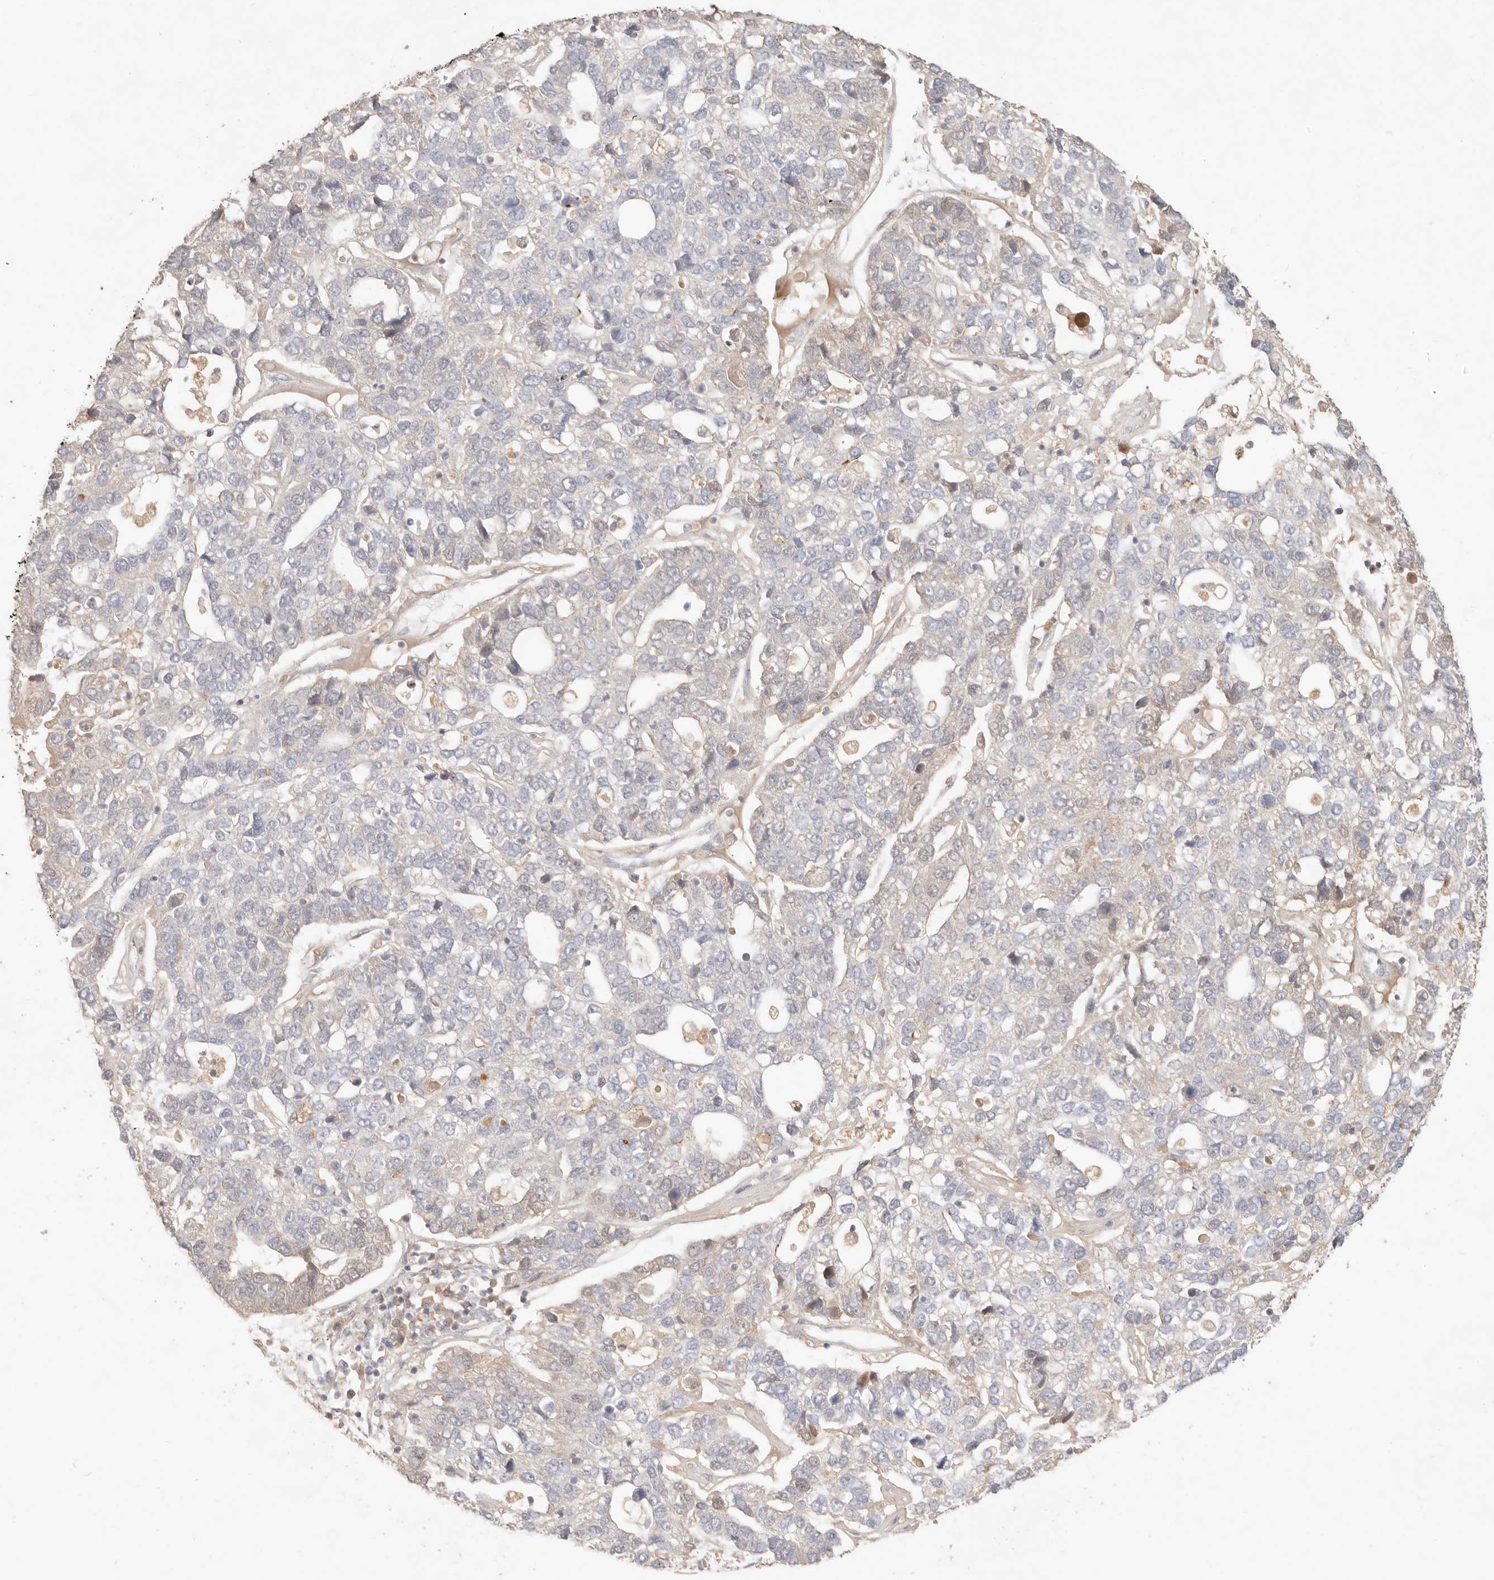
{"staining": {"intensity": "negative", "quantity": "none", "location": "none"}, "tissue": "pancreatic cancer", "cell_type": "Tumor cells", "image_type": "cancer", "snomed": [{"axis": "morphology", "description": "Adenocarcinoma, NOS"}, {"axis": "topography", "description": "Pancreas"}], "caption": "This is a image of immunohistochemistry staining of pancreatic adenocarcinoma, which shows no staining in tumor cells.", "gene": "NECAP2", "patient": {"sex": "female", "age": 61}}